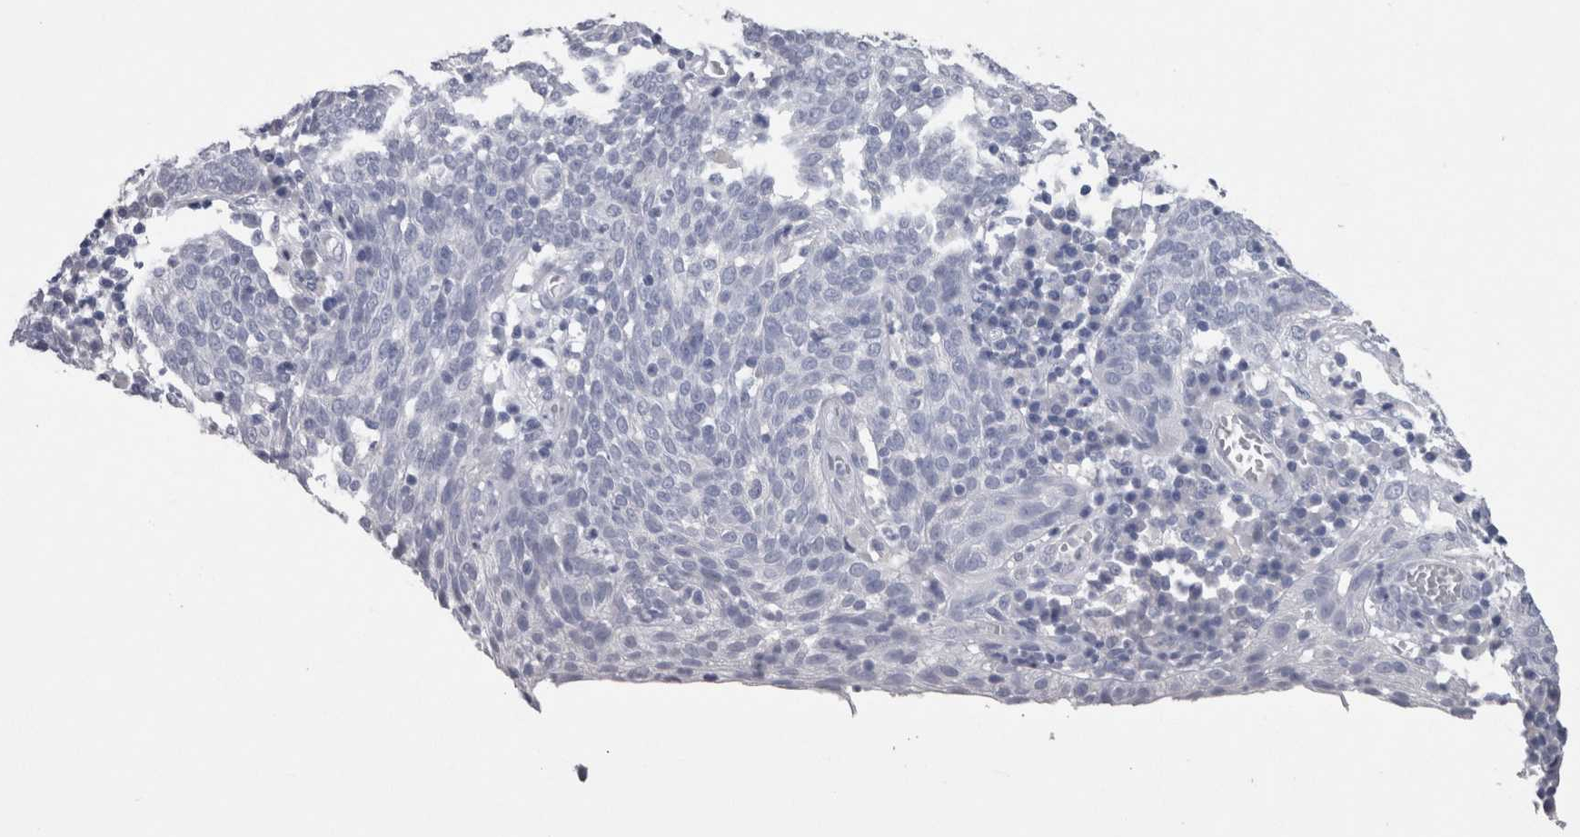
{"staining": {"intensity": "negative", "quantity": "none", "location": "none"}, "tissue": "cervical cancer", "cell_type": "Tumor cells", "image_type": "cancer", "snomed": [{"axis": "morphology", "description": "Squamous cell carcinoma, NOS"}, {"axis": "topography", "description": "Cervix"}], "caption": "This histopathology image is of cervical cancer stained with immunohistochemistry to label a protein in brown with the nuclei are counter-stained blue. There is no staining in tumor cells. The staining is performed using DAB (3,3'-diaminobenzidine) brown chromogen with nuclei counter-stained in using hematoxylin.", "gene": "CA8", "patient": {"sex": "female", "age": 34}}